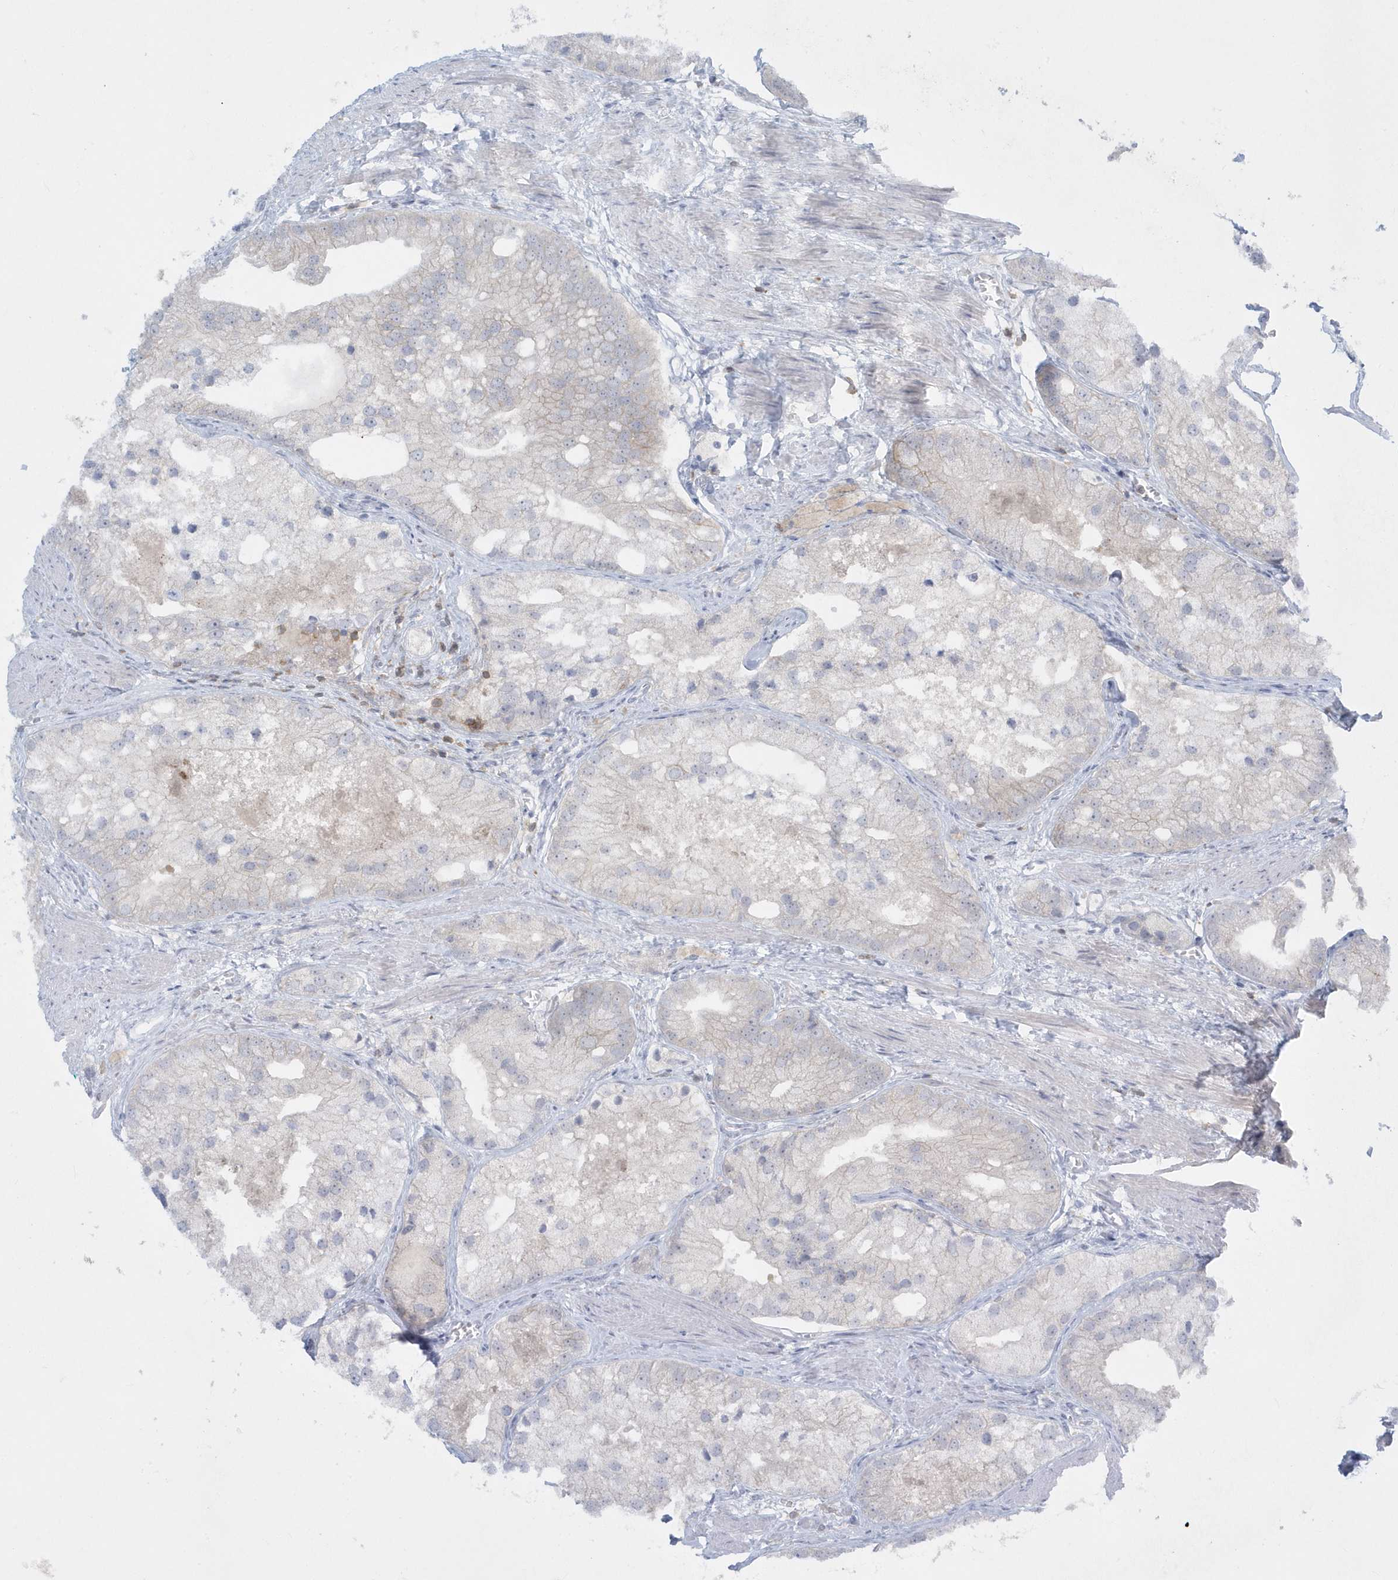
{"staining": {"intensity": "negative", "quantity": "none", "location": "none"}, "tissue": "prostate cancer", "cell_type": "Tumor cells", "image_type": "cancer", "snomed": [{"axis": "morphology", "description": "Adenocarcinoma, Low grade"}, {"axis": "topography", "description": "Prostate"}], "caption": "Immunohistochemistry micrograph of neoplastic tissue: human prostate cancer stained with DAB (3,3'-diaminobenzidine) exhibits no significant protein expression in tumor cells.", "gene": "PSD4", "patient": {"sex": "male", "age": 69}}